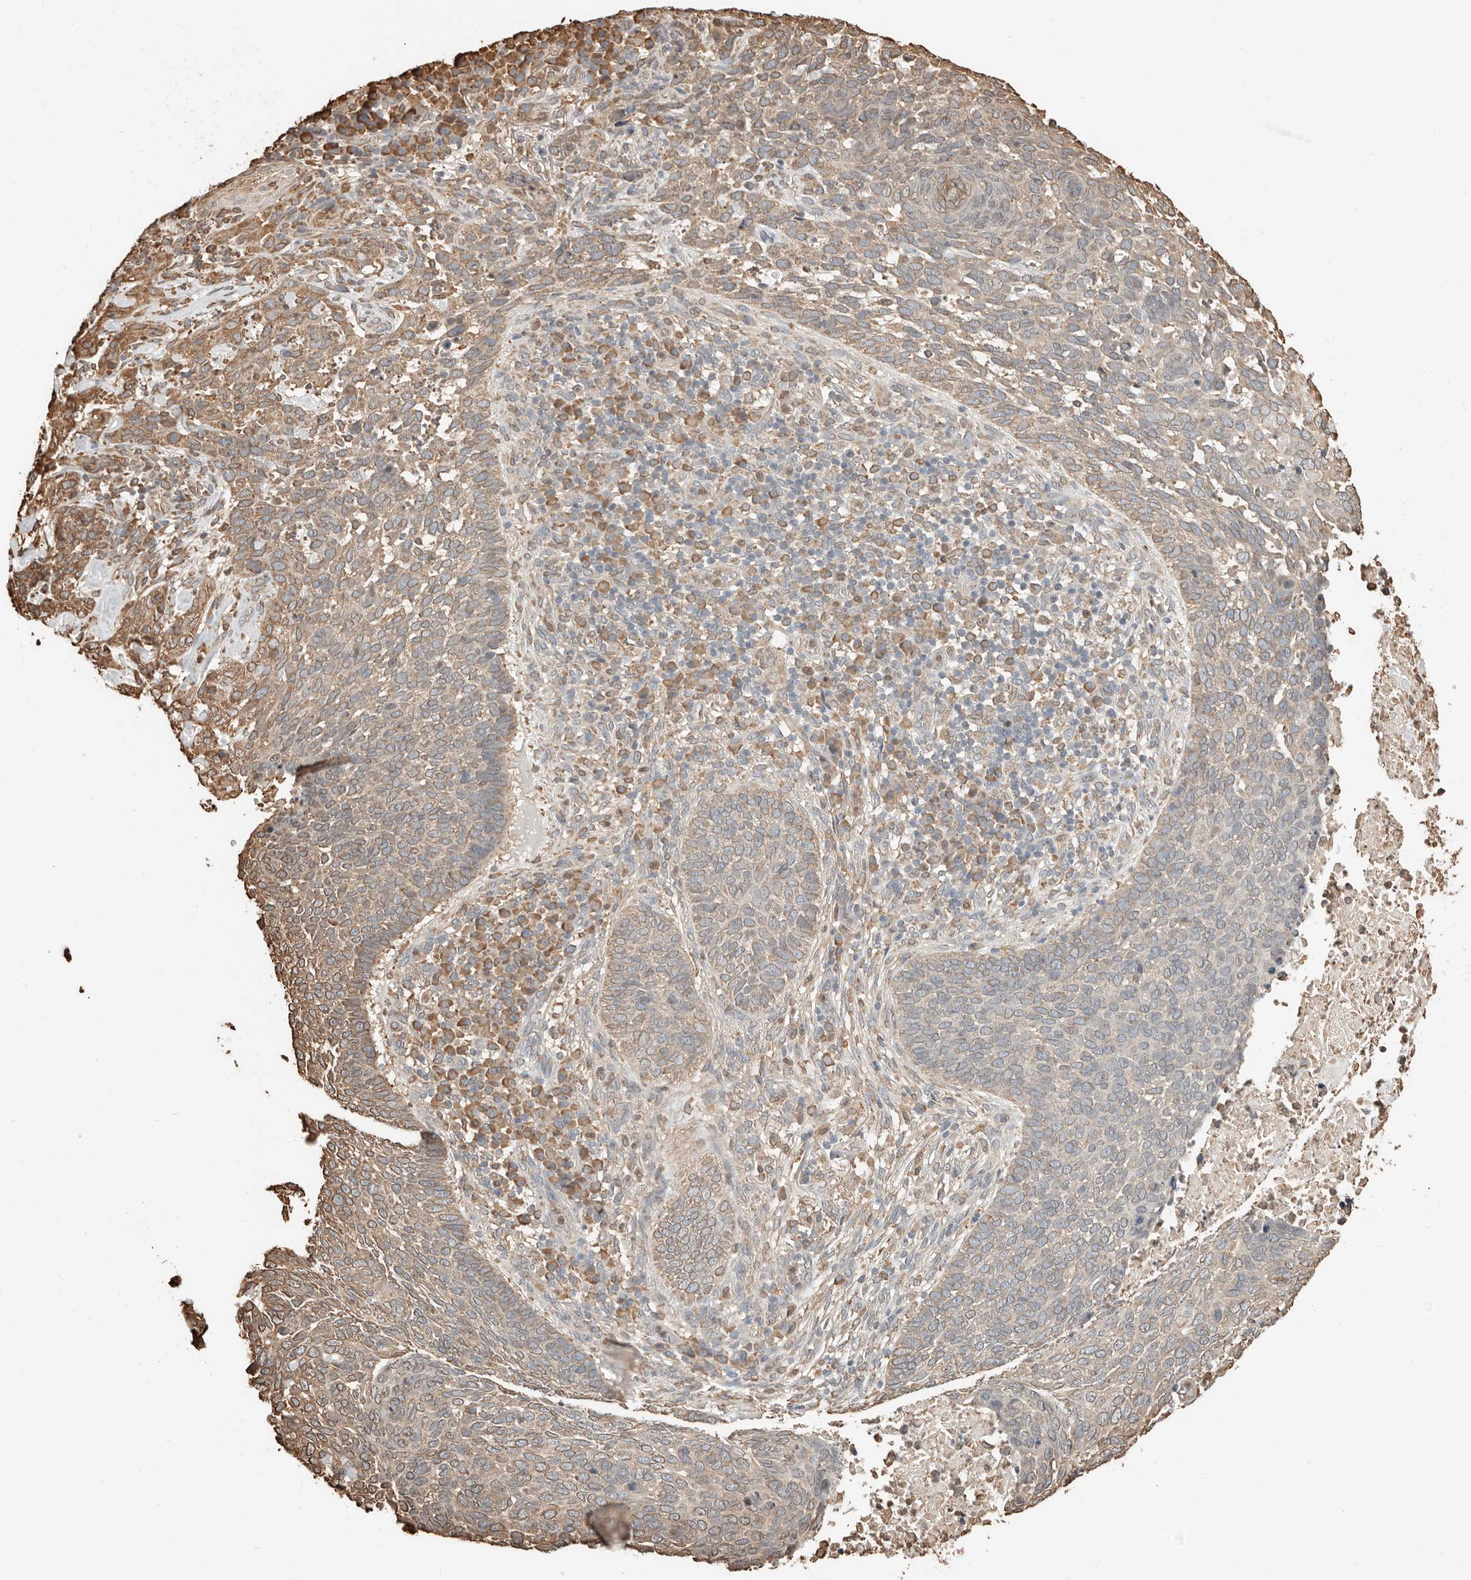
{"staining": {"intensity": "moderate", "quantity": "25%-75%", "location": "cytoplasmic/membranous"}, "tissue": "skin cancer", "cell_type": "Tumor cells", "image_type": "cancer", "snomed": [{"axis": "morphology", "description": "Basal cell carcinoma"}, {"axis": "topography", "description": "Skin"}], "caption": "IHC photomicrograph of neoplastic tissue: skin cancer stained using immunohistochemistry (IHC) reveals medium levels of moderate protein expression localized specifically in the cytoplasmic/membranous of tumor cells, appearing as a cytoplasmic/membranous brown color.", "gene": "ARHGEF10L", "patient": {"sex": "female", "age": 64}}